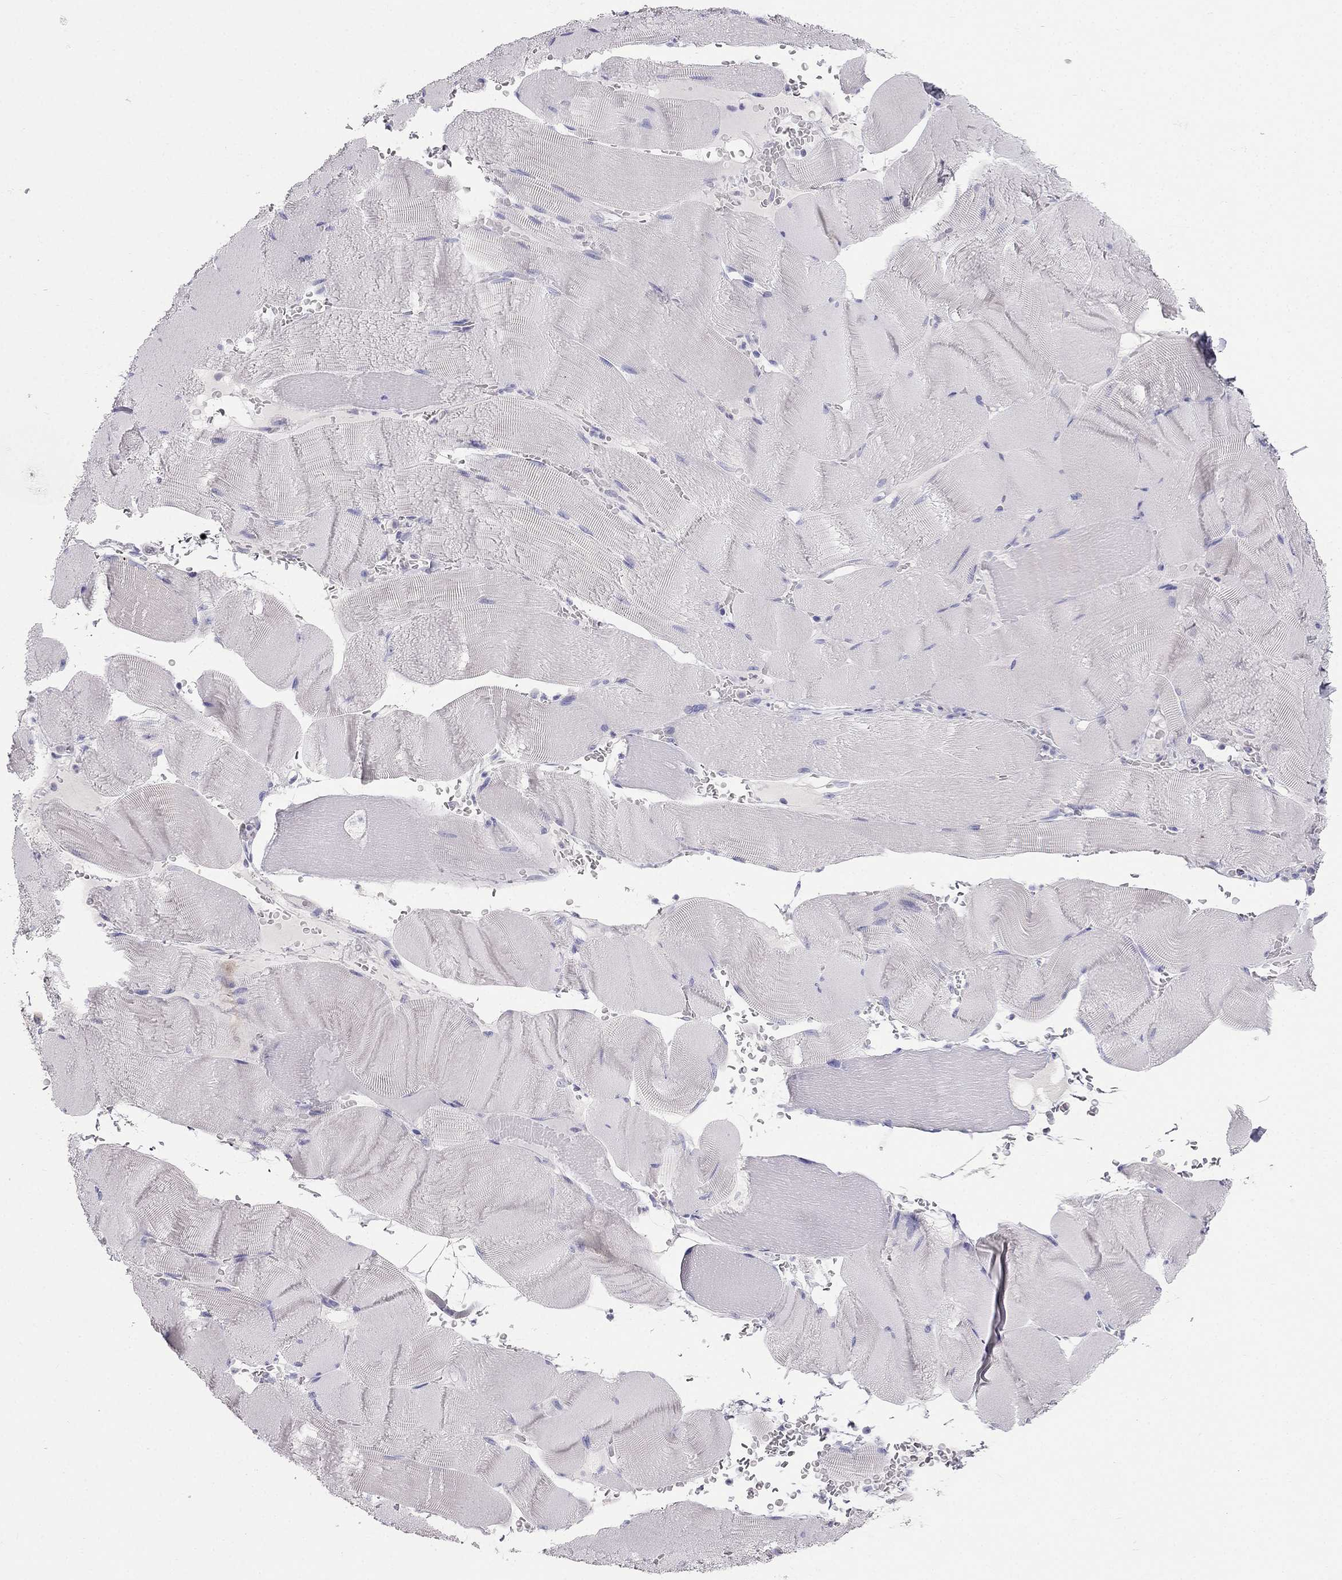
{"staining": {"intensity": "negative", "quantity": "none", "location": "none"}, "tissue": "skeletal muscle", "cell_type": "Myocytes", "image_type": "normal", "snomed": [{"axis": "morphology", "description": "Normal tissue, NOS"}, {"axis": "topography", "description": "Skeletal muscle"}], "caption": "Immunohistochemistry (IHC) photomicrograph of normal skeletal muscle: human skeletal muscle stained with DAB (3,3'-diaminobenzidine) exhibits no significant protein expression in myocytes. Brightfield microscopy of immunohistochemistry (IHC) stained with DAB (brown) and hematoxylin (blue), captured at high magnification.", "gene": "RFLNA", "patient": {"sex": "male", "age": 56}}